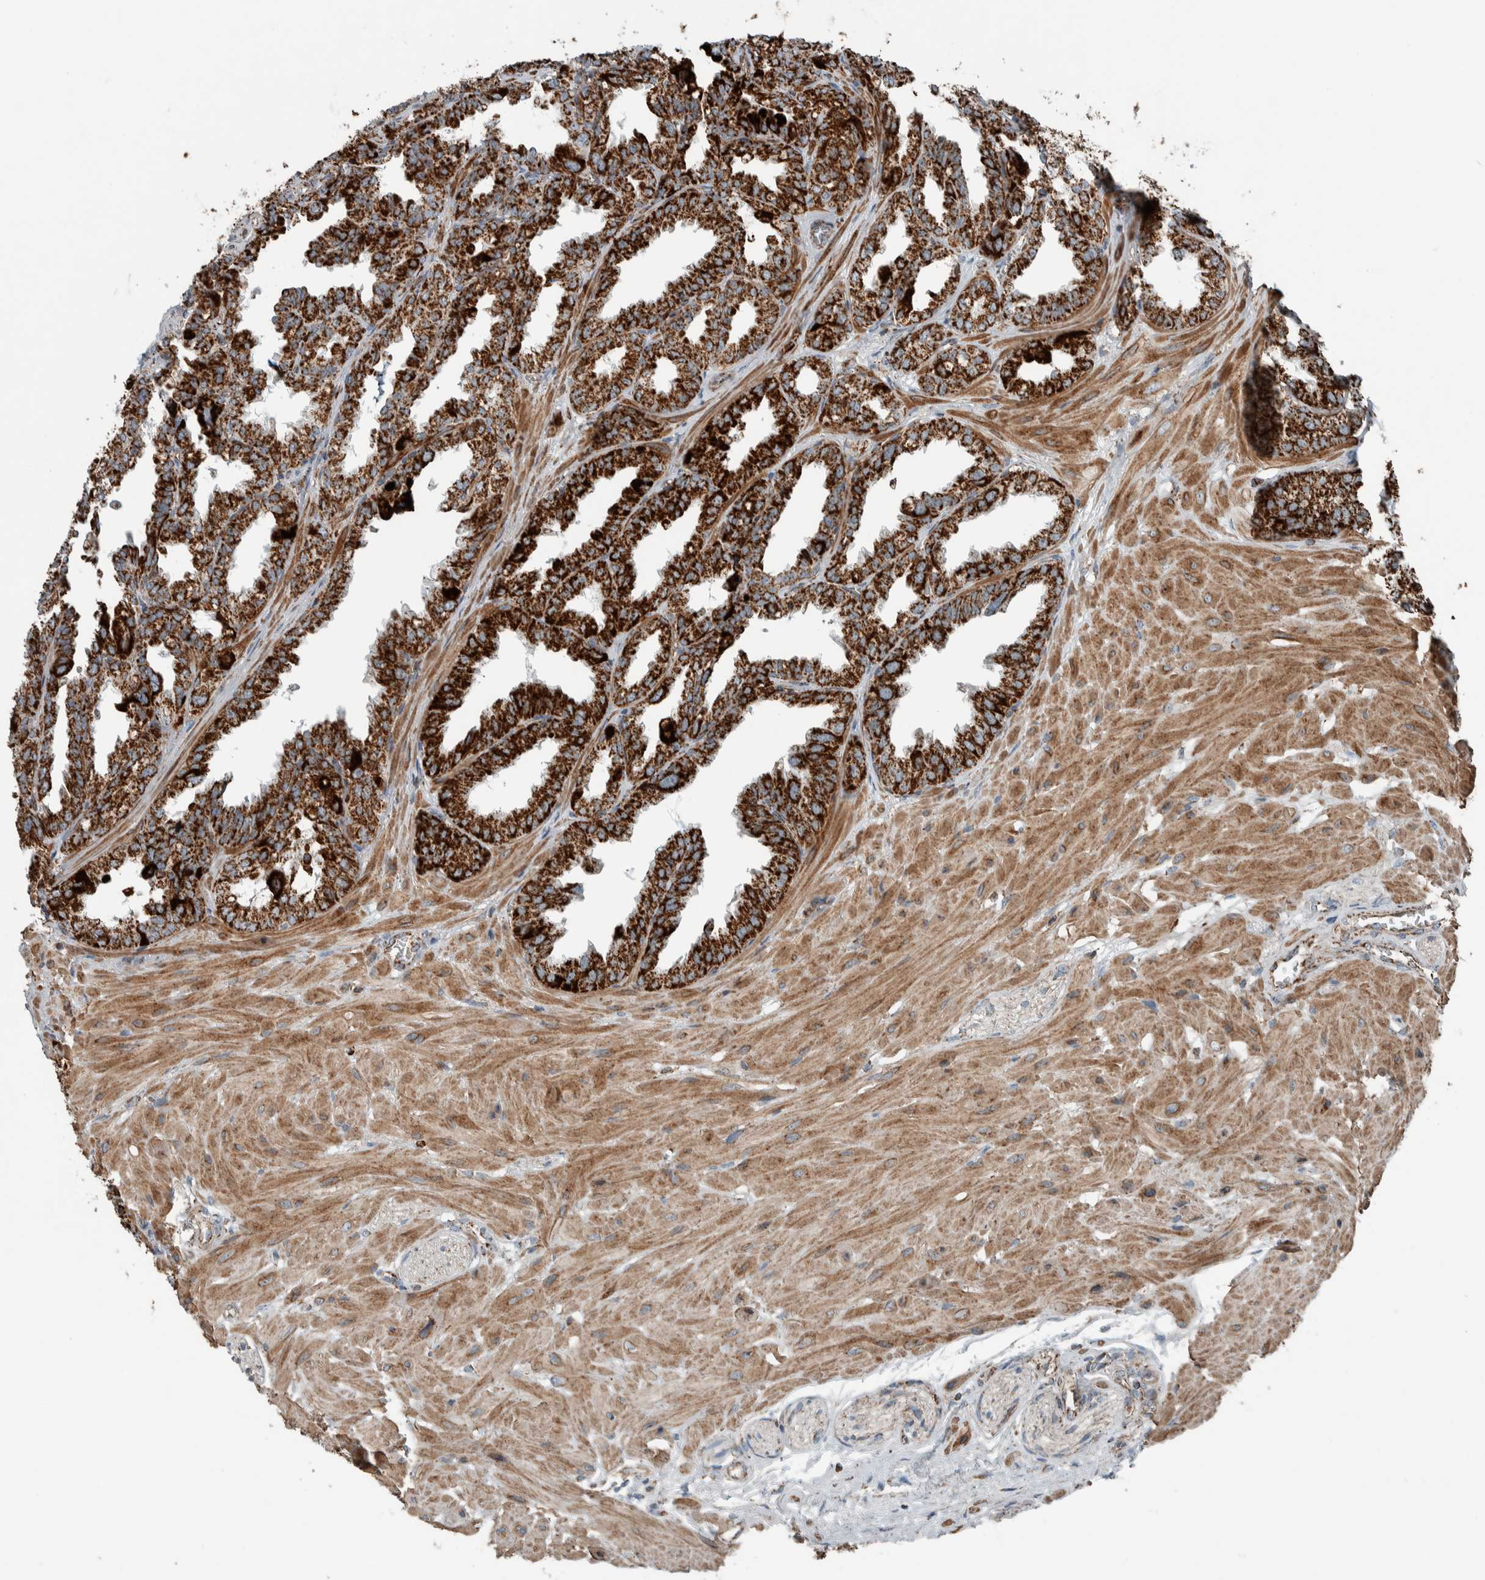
{"staining": {"intensity": "strong", "quantity": ">75%", "location": "cytoplasmic/membranous"}, "tissue": "seminal vesicle", "cell_type": "Glandular cells", "image_type": "normal", "snomed": [{"axis": "morphology", "description": "Normal tissue, NOS"}, {"axis": "topography", "description": "Prostate"}, {"axis": "topography", "description": "Seminal veicle"}], "caption": "Immunohistochemistry of normal human seminal vesicle shows high levels of strong cytoplasmic/membranous positivity in about >75% of glandular cells.", "gene": "CNTROB", "patient": {"sex": "male", "age": 51}}